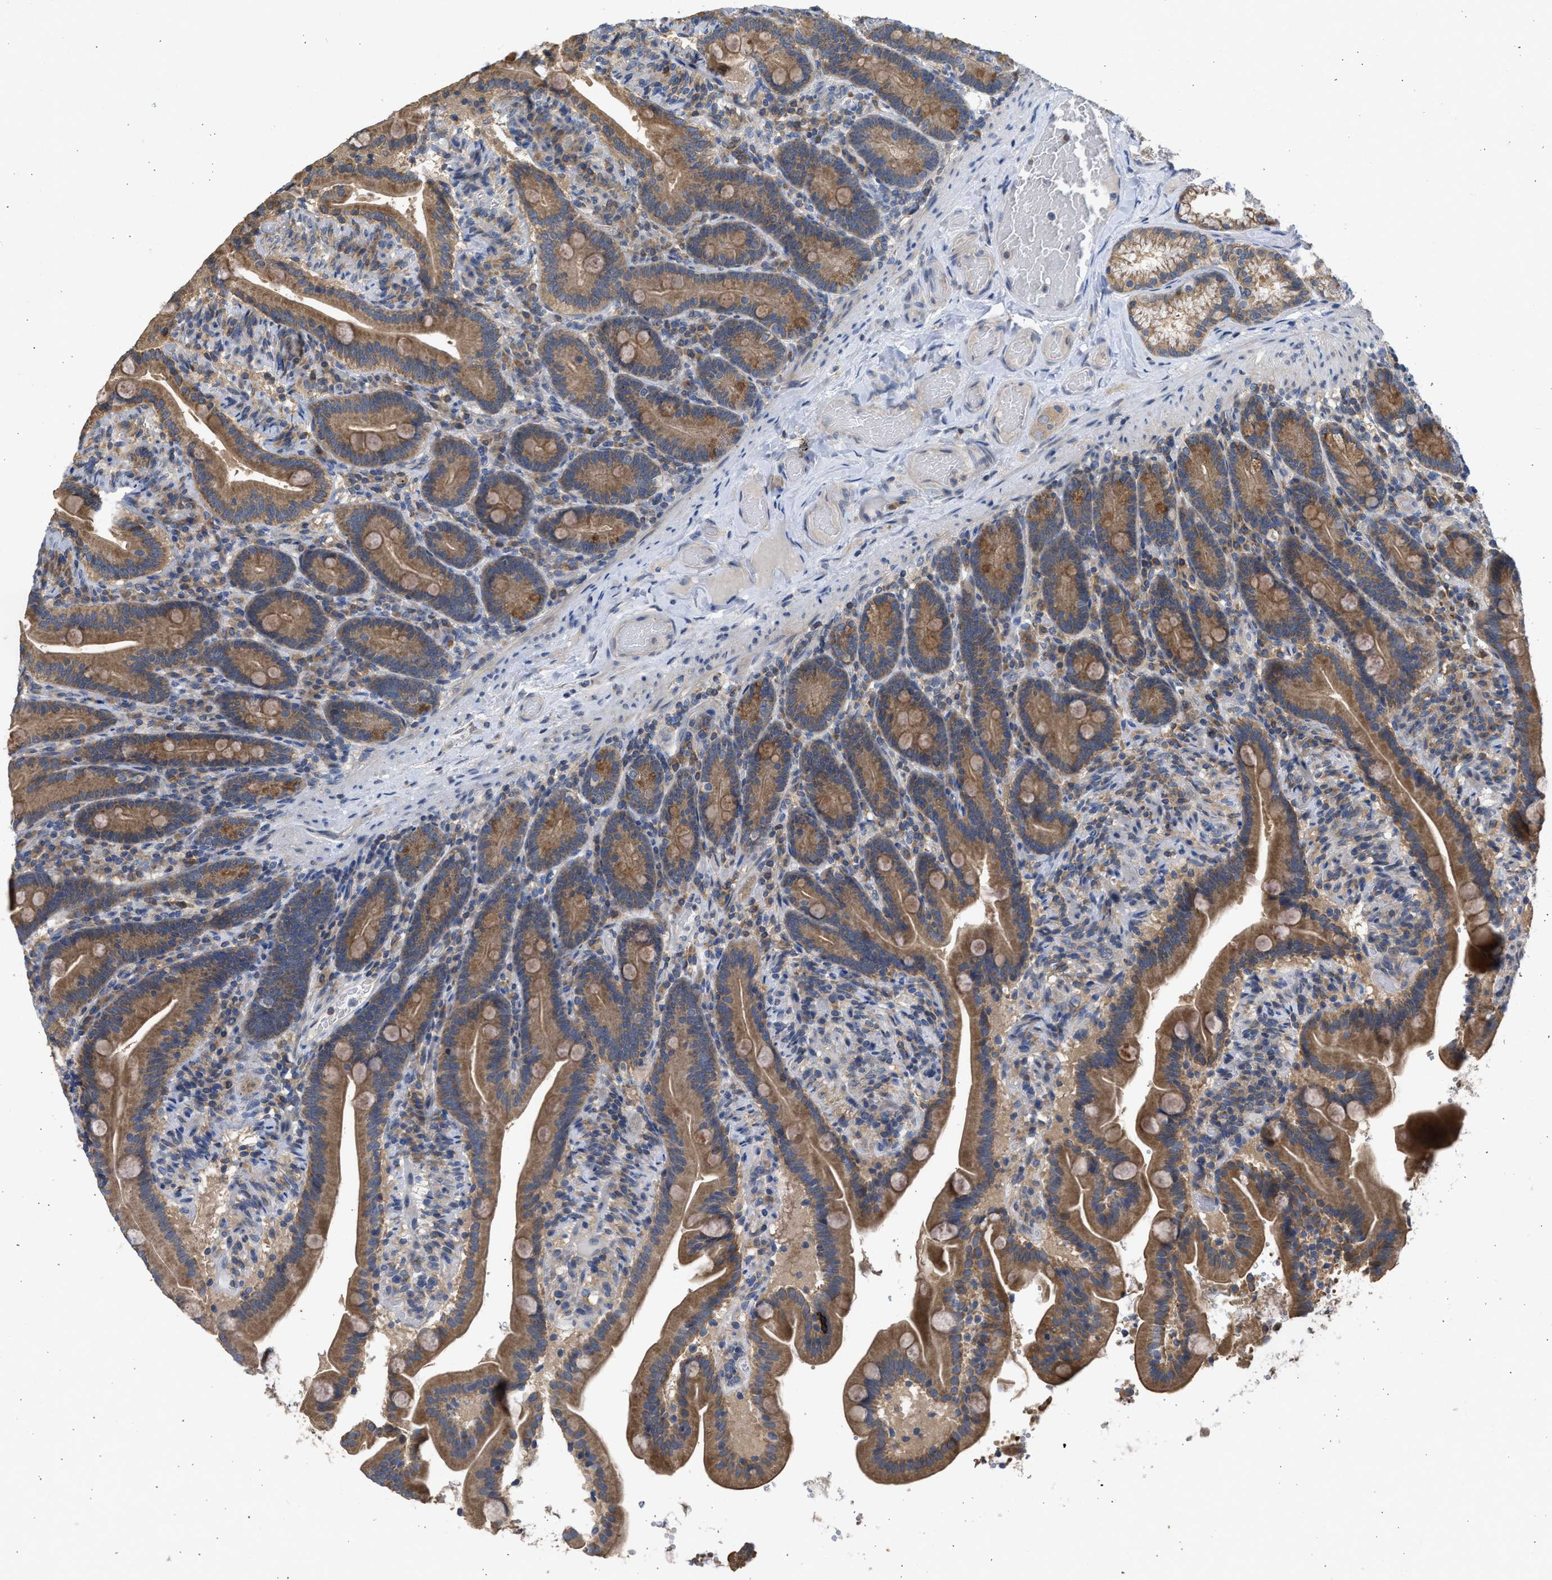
{"staining": {"intensity": "moderate", "quantity": ">75%", "location": "cytoplasmic/membranous"}, "tissue": "duodenum", "cell_type": "Glandular cells", "image_type": "normal", "snomed": [{"axis": "morphology", "description": "Normal tissue, NOS"}, {"axis": "topography", "description": "Duodenum"}], "caption": "Immunohistochemical staining of normal human duodenum reveals moderate cytoplasmic/membranous protein positivity in about >75% of glandular cells.", "gene": "CYP1A1", "patient": {"sex": "male", "age": 54}}